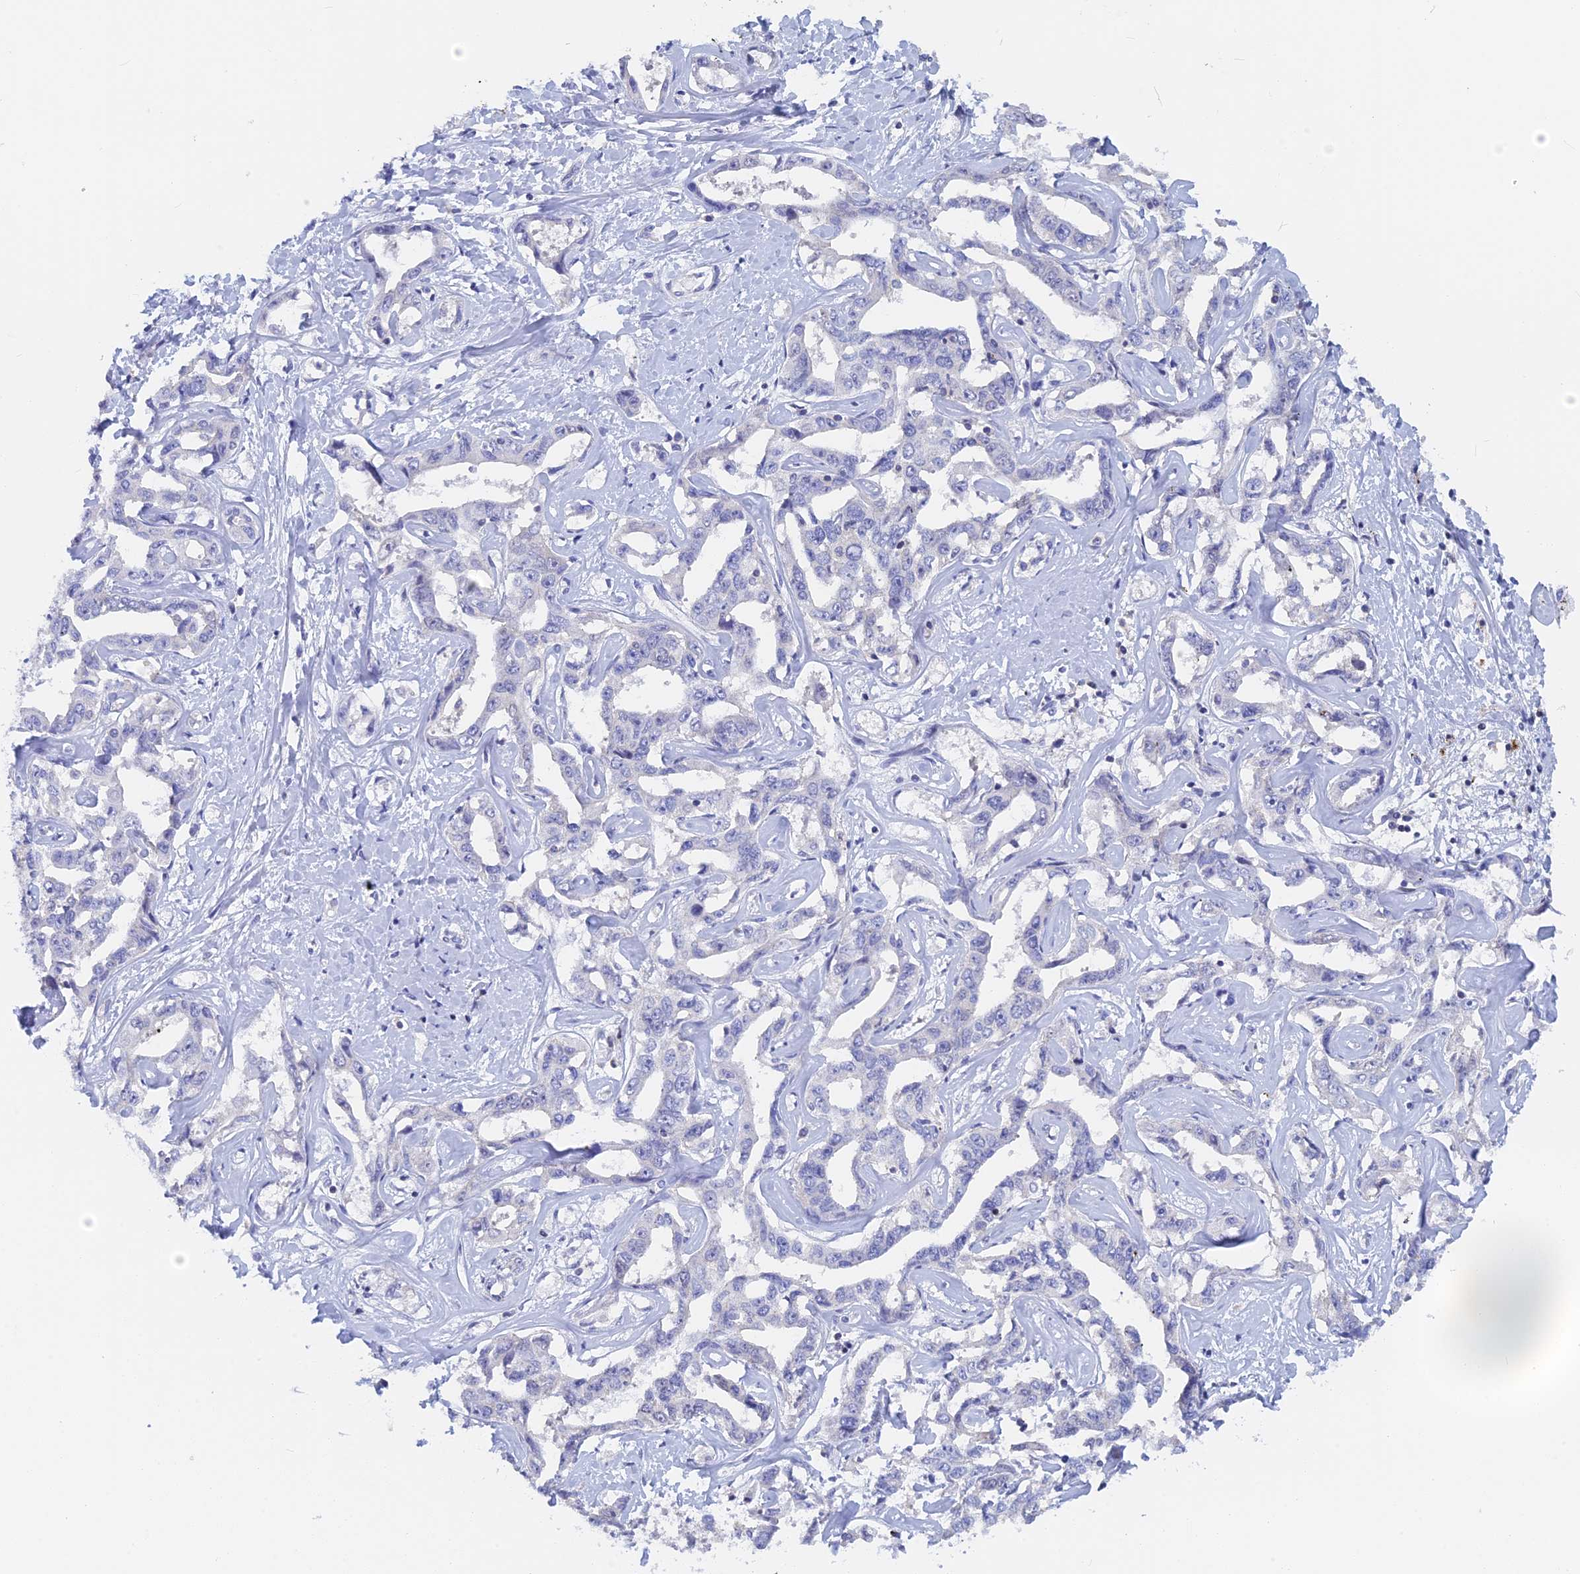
{"staining": {"intensity": "negative", "quantity": "none", "location": "none"}, "tissue": "liver cancer", "cell_type": "Tumor cells", "image_type": "cancer", "snomed": [{"axis": "morphology", "description": "Cholangiocarcinoma"}, {"axis": "topography", "description": "Liver"}], "caption": "Immunohistochemical staining of liver cancer (cholangiocarcinoma) exhibits no significant staining in tumor cells.", "gene": "ACP7", "patient": {"sex": "male", "age": 59}}